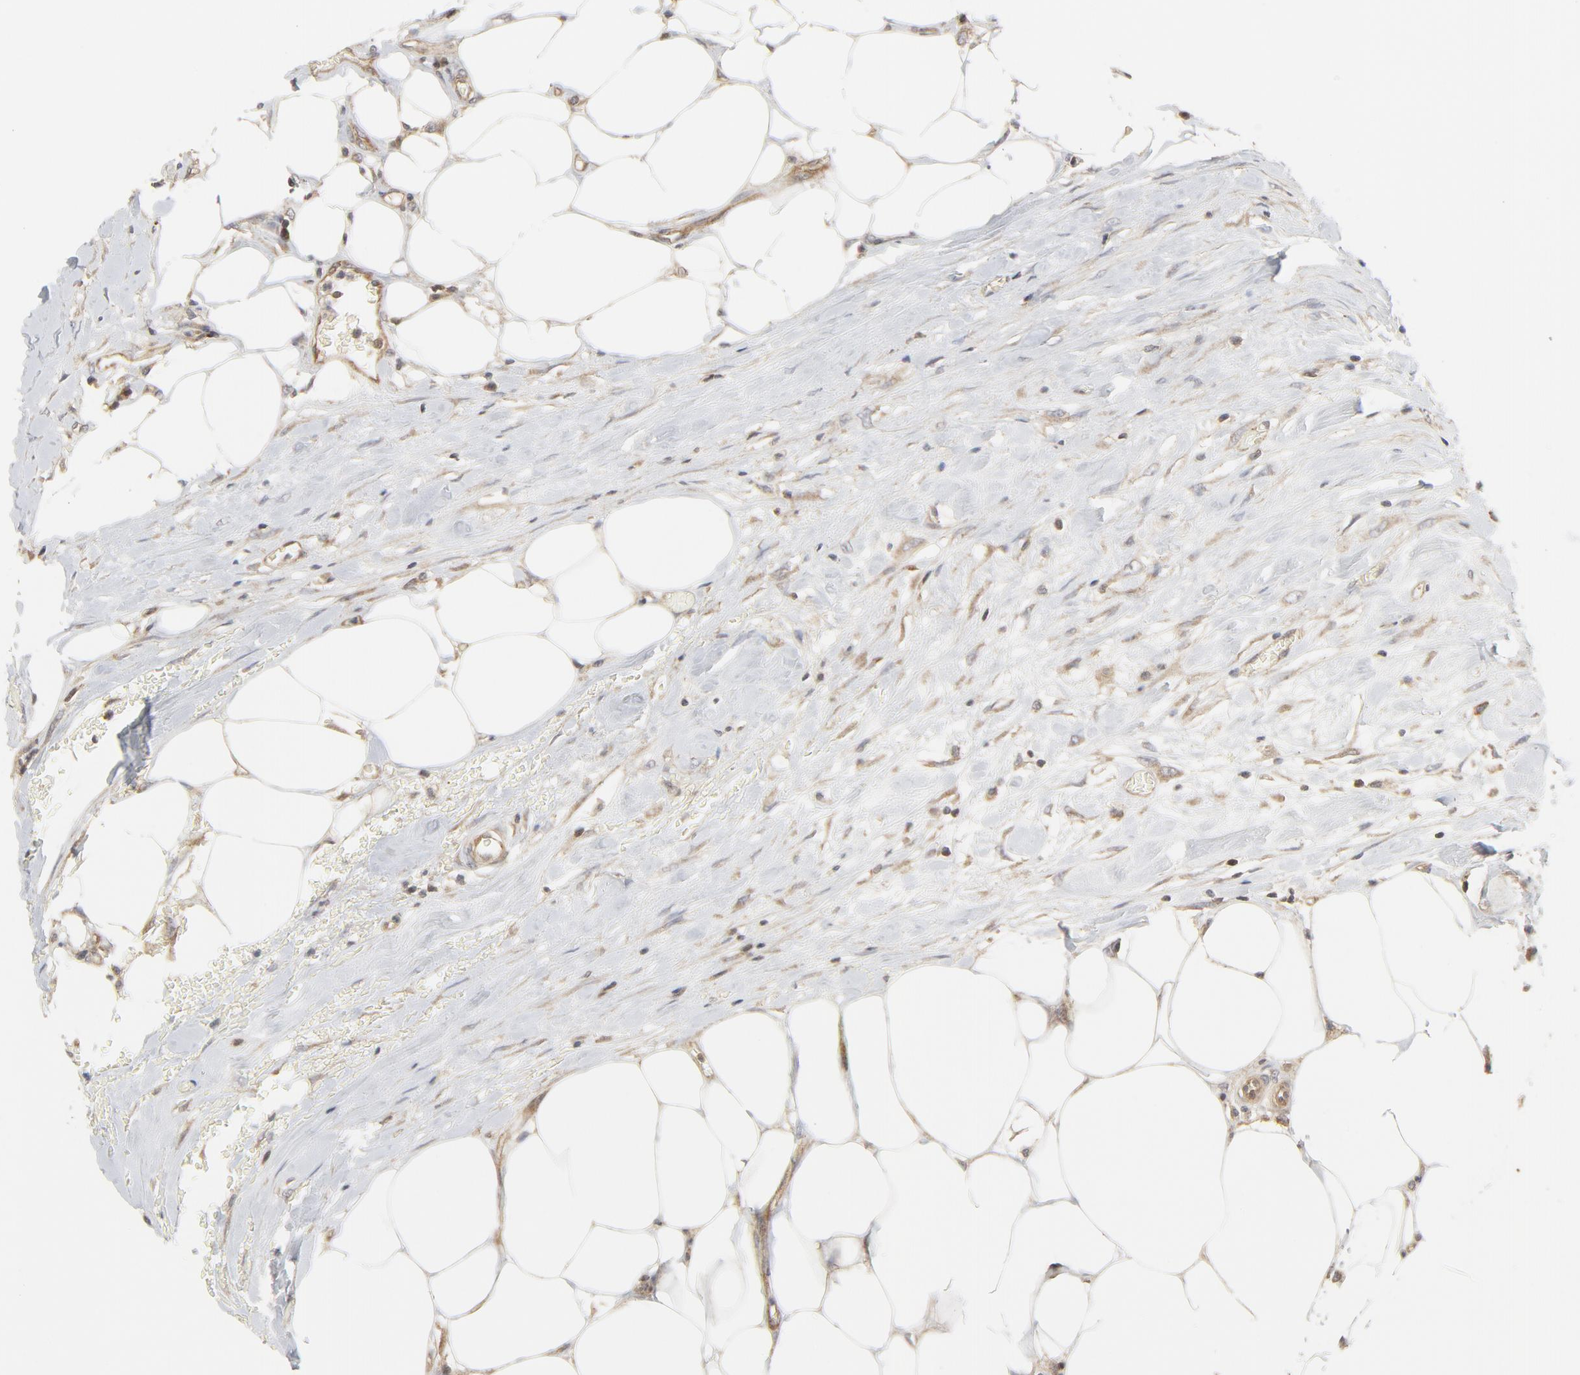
{"staining": {"intensity": "weak", "quantity": ">75%", "location": "cytoplasmic/membranous"}, "tissue": "urothelial cancer", "cell_type": "Tumor cells", "image_type": "cancer", "snomed": [{"axis": "morphology", "description": "Urothelial carcinoma, High grade"}, {"axis": "topography", "description": "Urinary bladder"}], "caption": "Immunohistochemical staining of urothelial cancer exhibits low levels of weak cytoplasmic/membranous protein expression in approximately >75% of tumor cells. (DAB IHC, brown staining for protein, blue staining for nuclei).", "gene": "MAP2K7", "patient": {"sex": "male", "age": 61}}